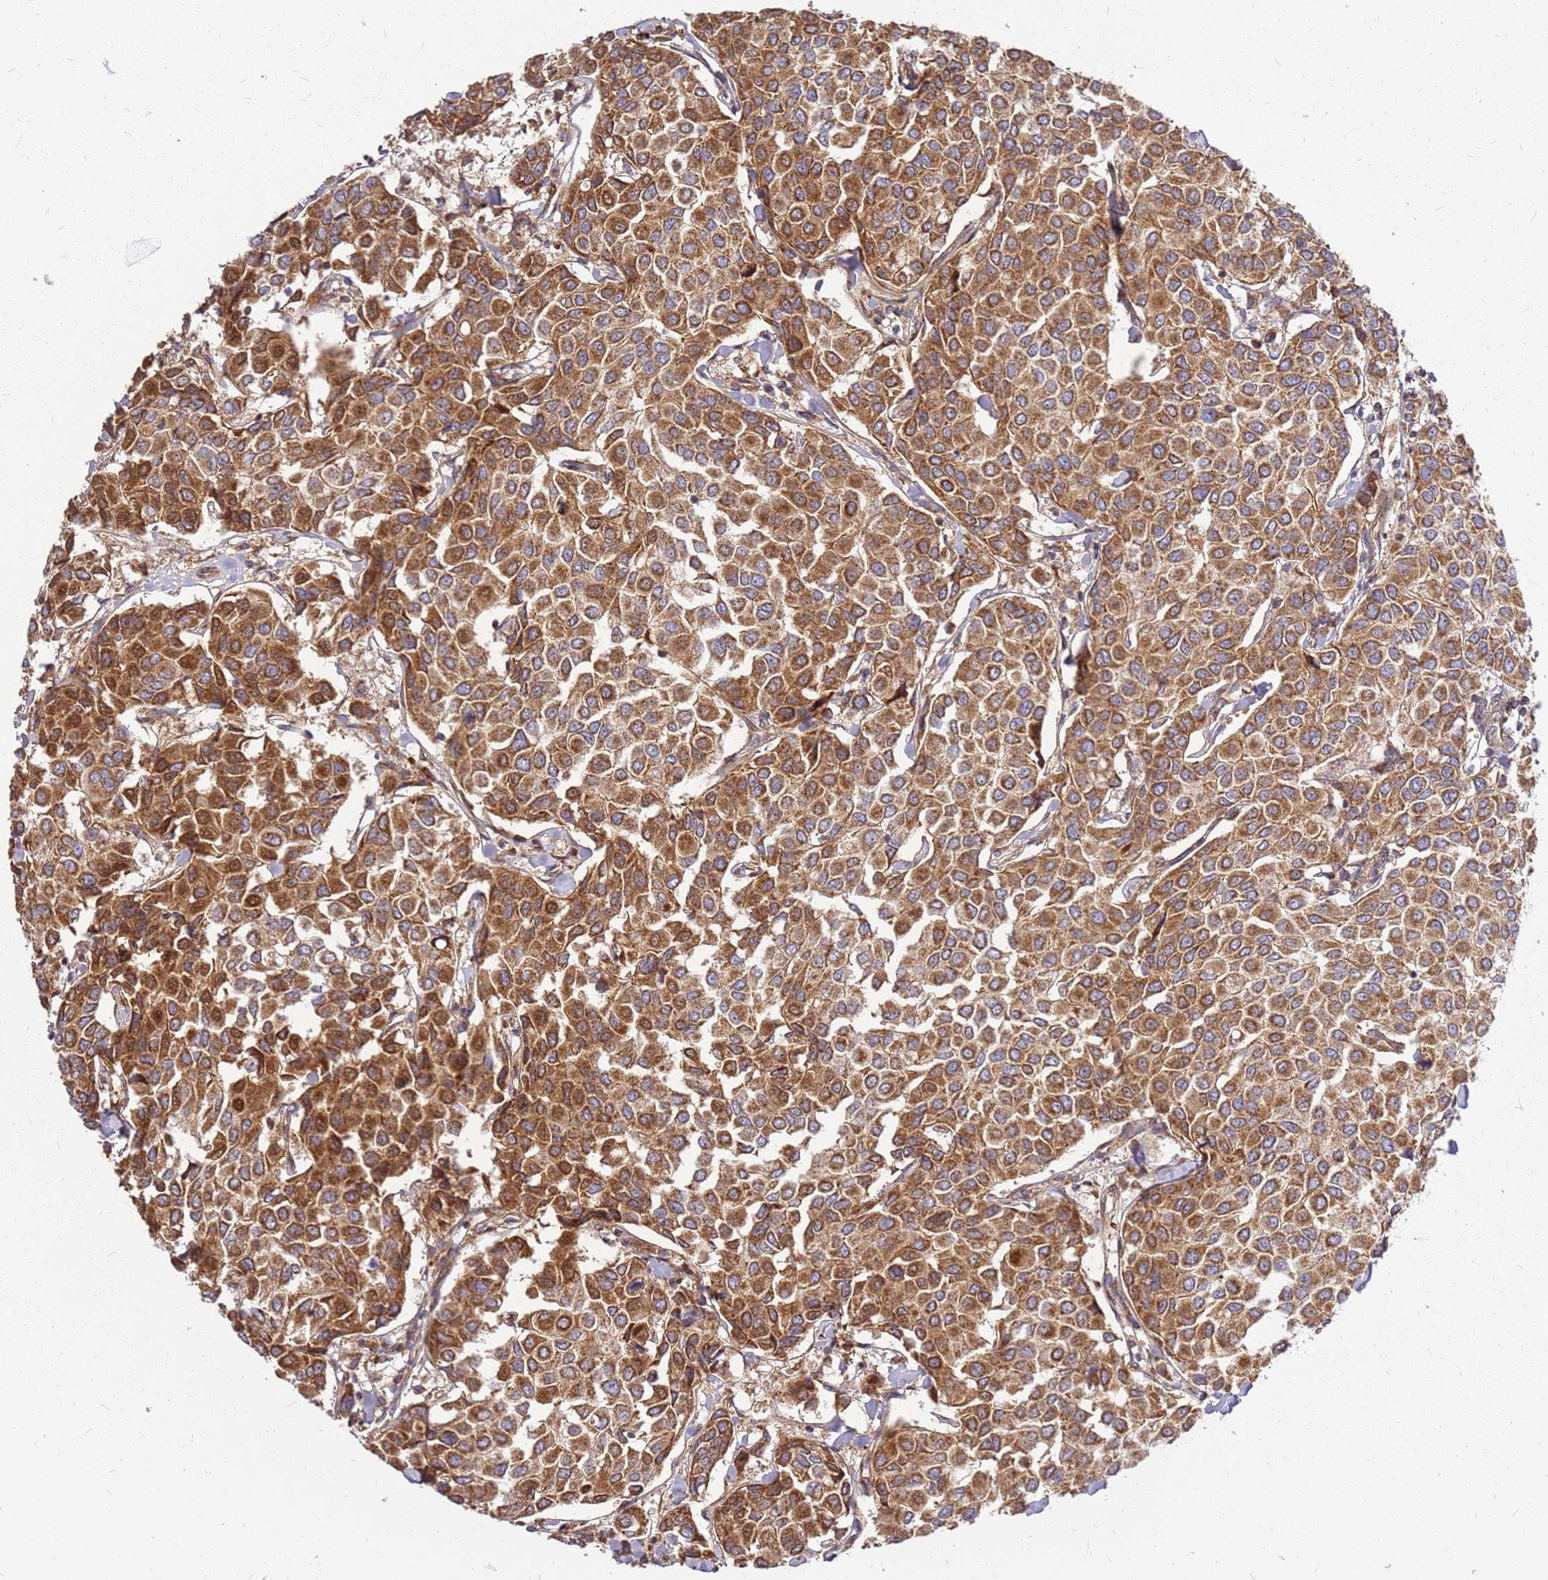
{"staining": {"intensity": "strong", "quantity": ">75%", "location": "cytoplasmic/membranous"}, "tissue": "breast cancer", "cell_type": "Tumor cells", "image_type": "cancer", "snomed": [{"axis": "morphology", "description": "Duct carcinoma"}, {"axis": "topography", "description": "Breast"}], "caption": "Immunohistochemistry (IHC) staining of breast cancer, which reveals high levels of strong cytoplasmic/membranous expression in approximately >75% of tumor cells indicating strong cytoplasmic/membranous protein positivity. The staining was performed using DAB (3,3'-diaminobenzidine) (brown) for protein detection and nuclei were counterstained in hematoxylin (blue).", "gene": "CCDC159", "patient": {"sex": "female", "age": 55}}